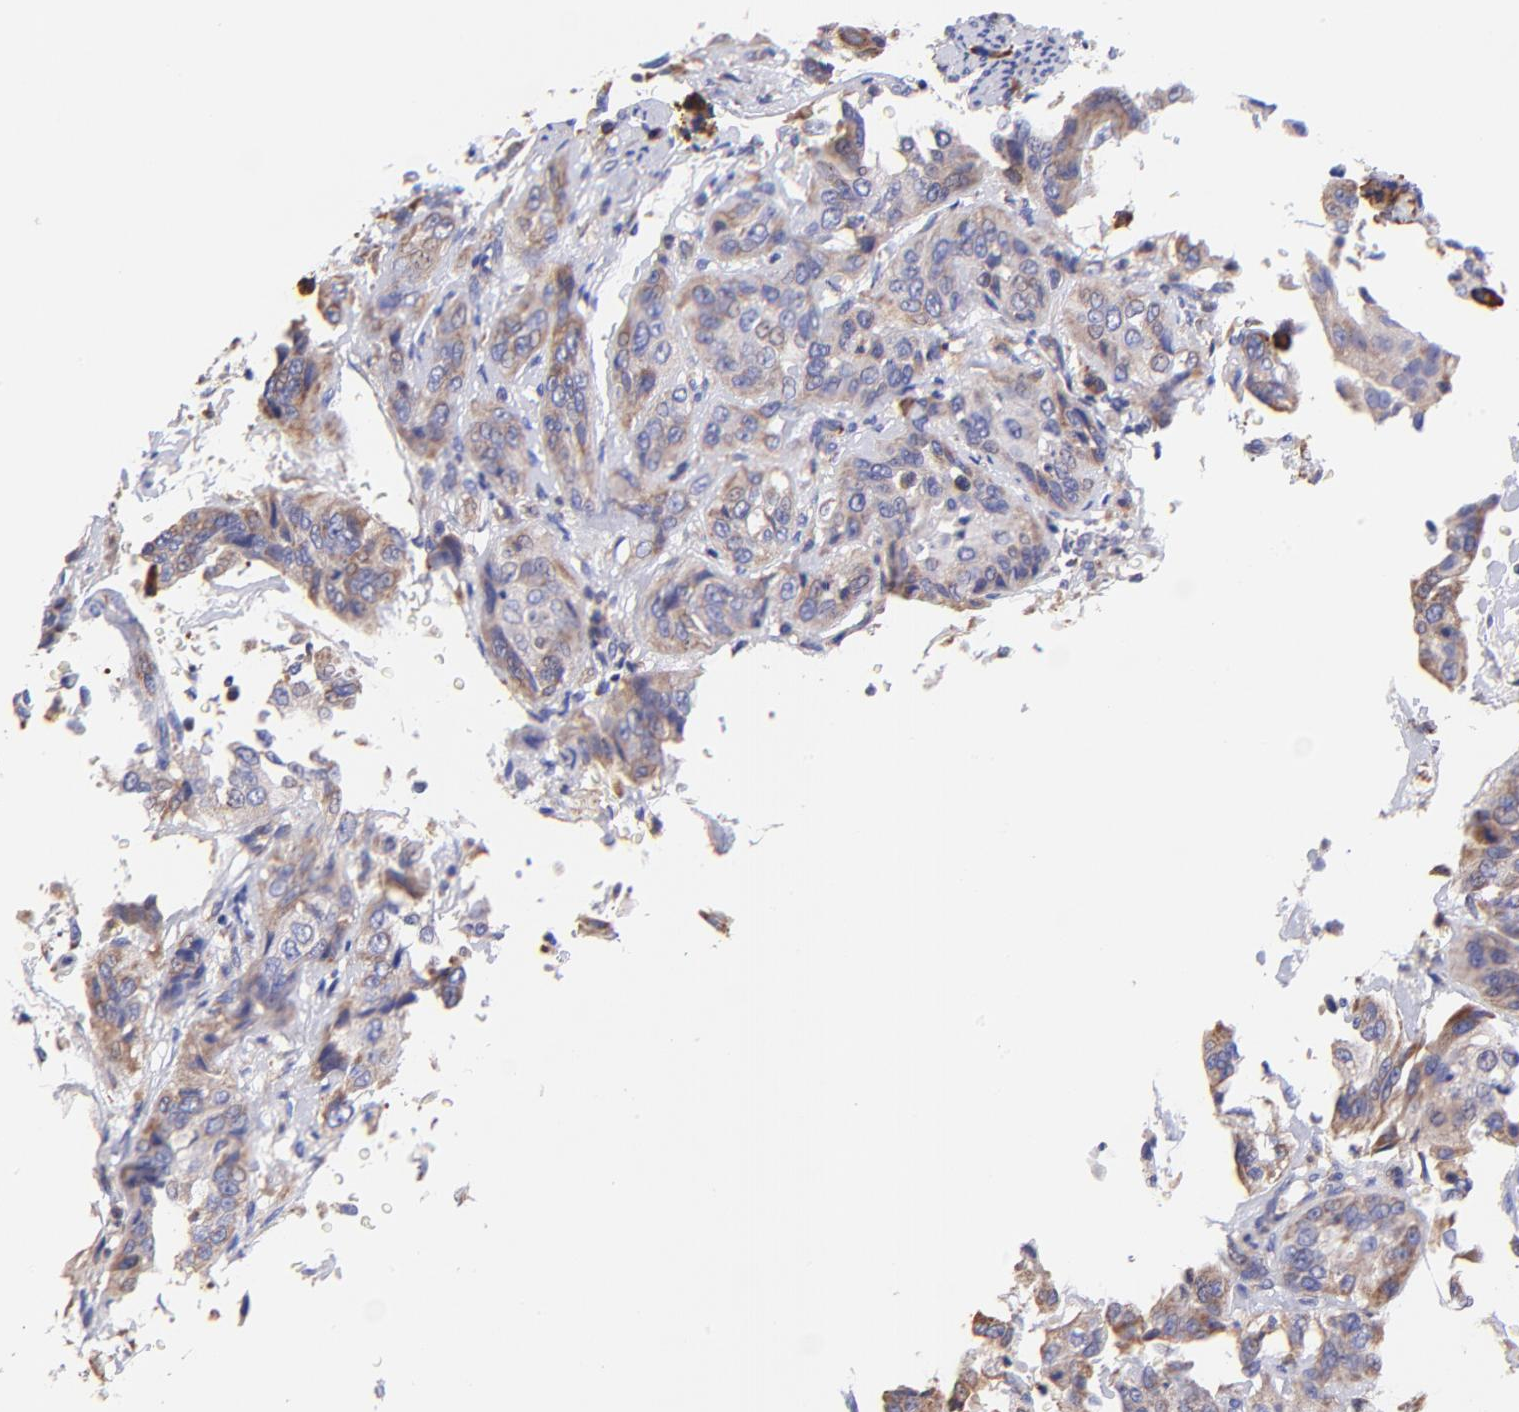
{"staining": {"intensity": "weak", "quantity": "<25%", "location": "cytoplasmic/membranous"}, "tissue": "cervical cancer", "cell_type": "Tumor cells", "image_type": "cancer", "snomed": [{"axis": "morphology", "description": "Squamous cell carcinoma, NOS"}, {"axis": "topography", "description": "Cervix"}], "caption": "This is an immunohistochemistry (IHC) micrograph of human squamous cell carcinoma (cervical). There is no expression in tumor cells.", "gene": "PREX1", "patient": {"sex": "female", "age": 41}}